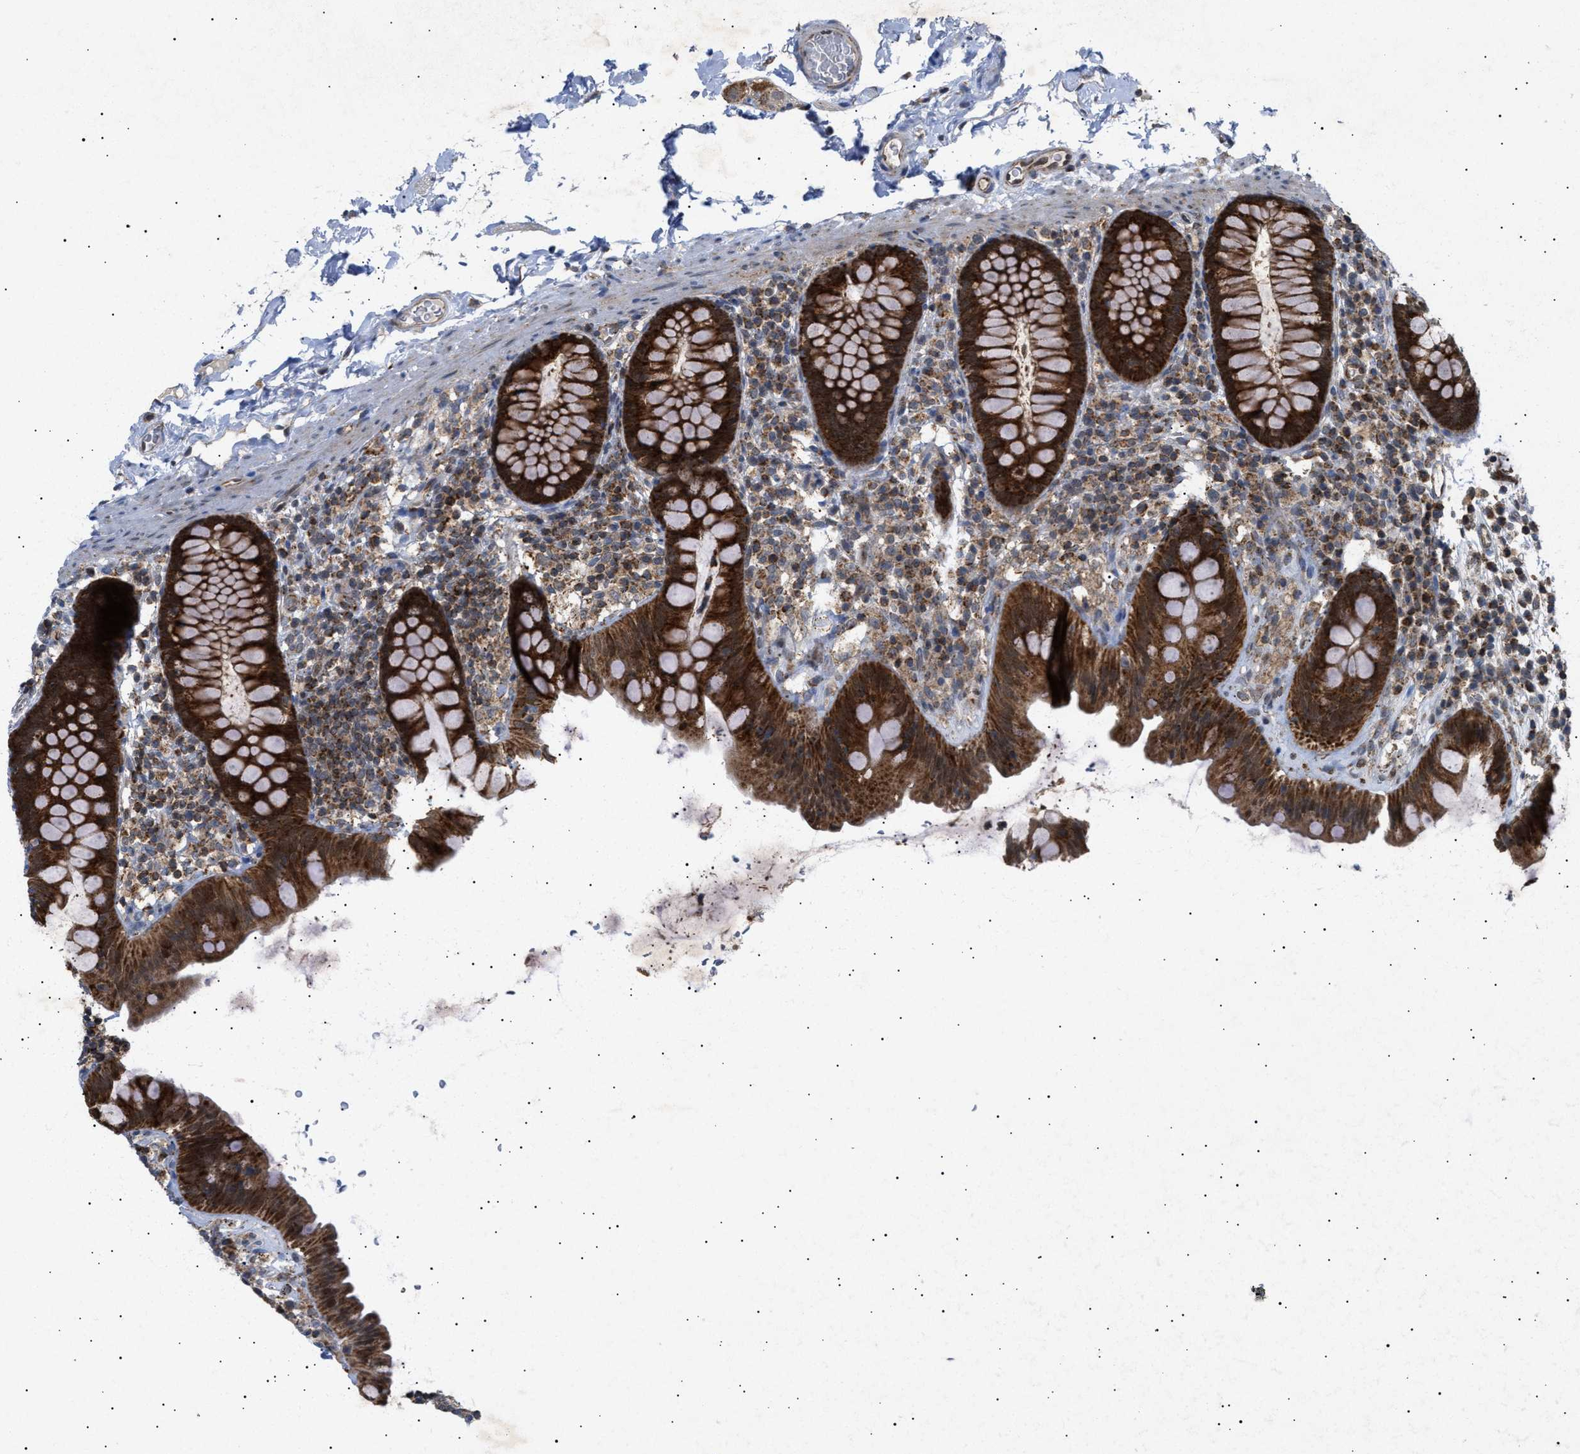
{"staining": {"intensity": "strong", "quantity": ">75%", "location": "cytoplasmic/membranous"}, "tissue": "colon", "cell_type": "Endothelial cells", "image_type": "normal", "snomed": [{"axis": "morphology", "description": "Normal tissue, NOS"}, {"axis": "topography", "description": "Colon"}], "caption": "High-power microscopy captured an IHC photomicrograph of benign colon, revealing strong cytoplasmic/membranous staining in approximately >75% of endothelial cells. (IHC, brightfield microscopy, high magnification).", "gene": "SIRT5", "patient": {"sex": "female", "age": 80}}